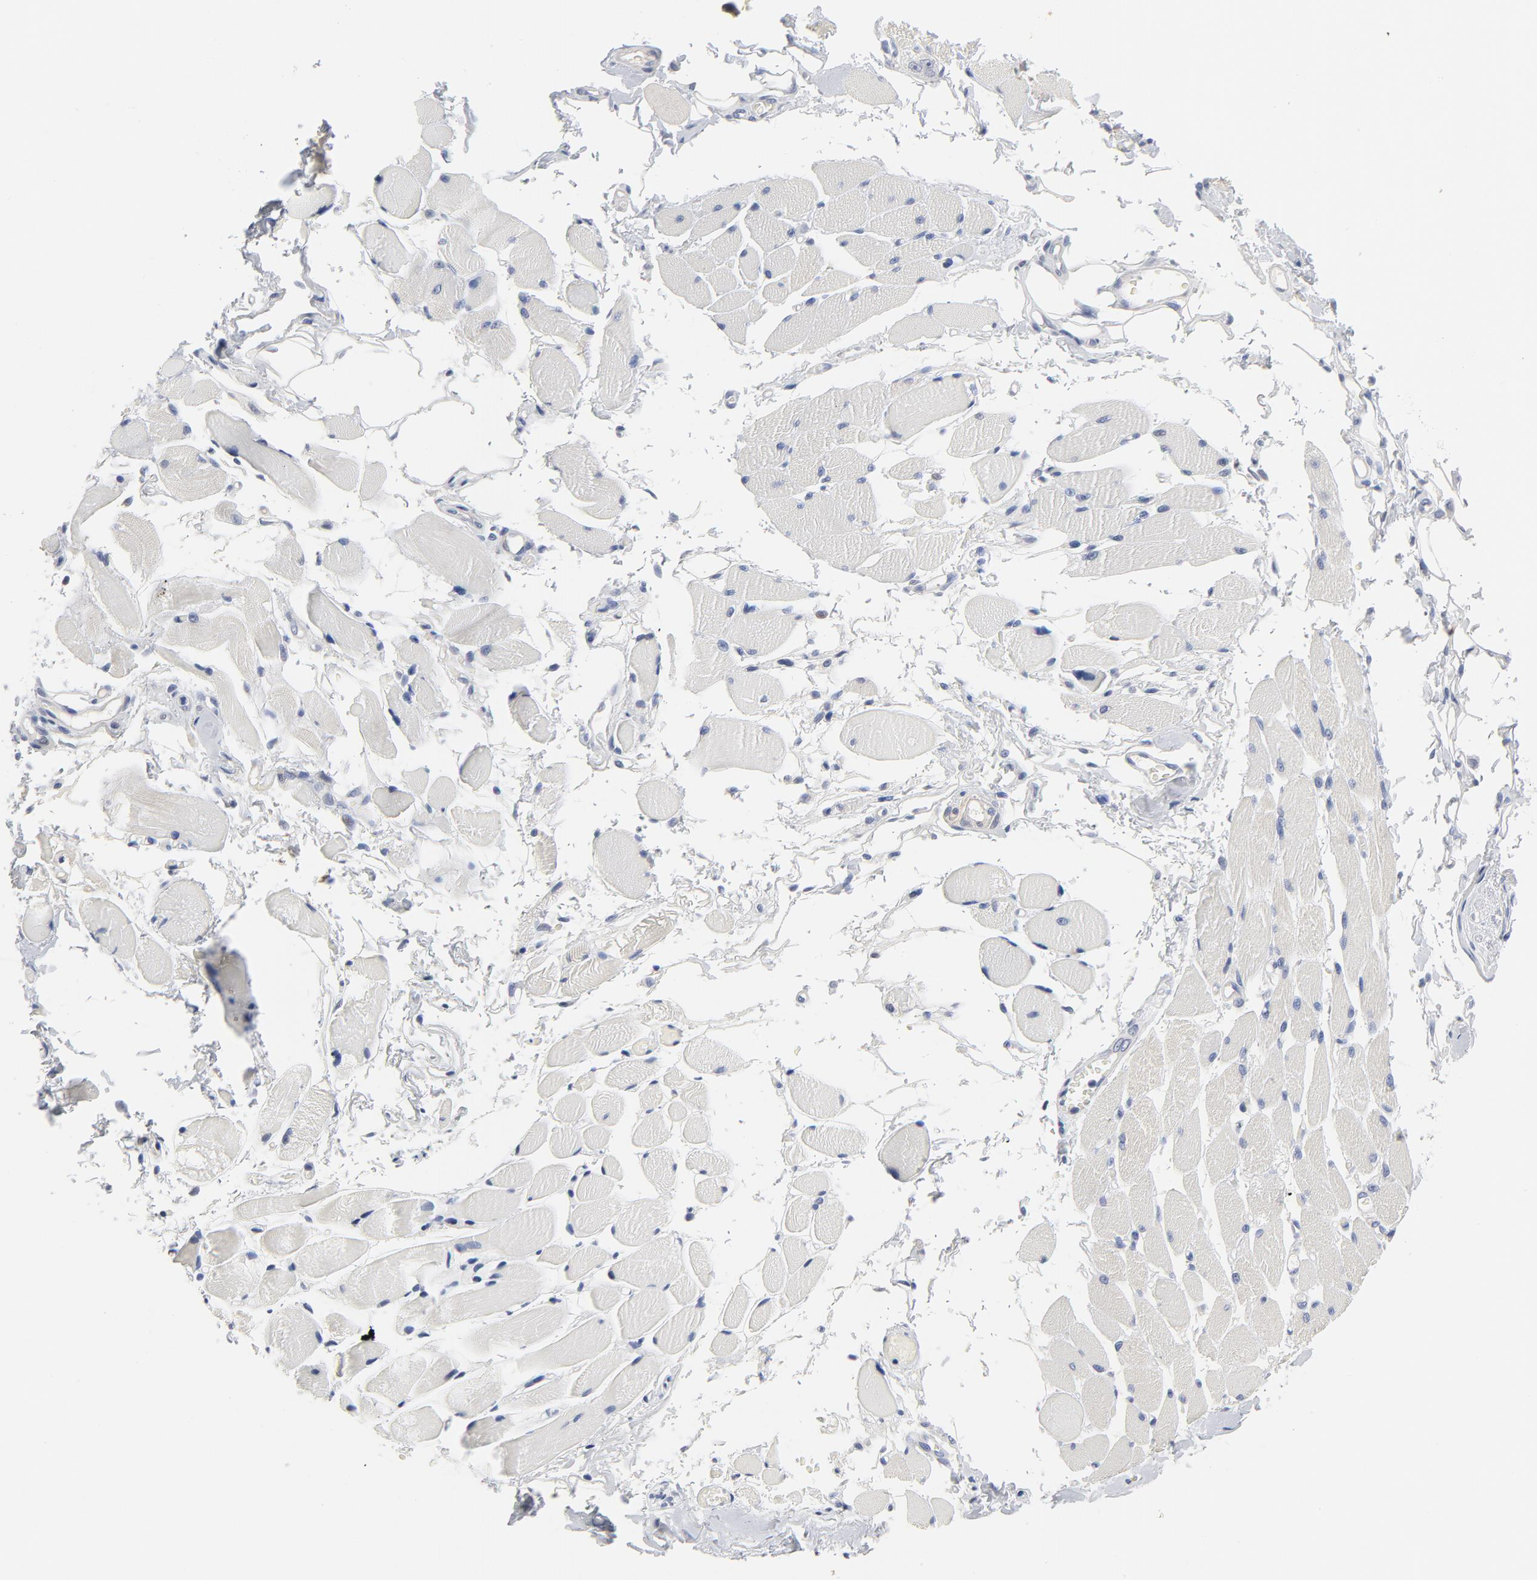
{"staining": {"intensity": "negative", "quantity": "none", "location": "none"}, "tissue": "adipose tissue", "cell_type": "Adipocytes", "image_type": "normal", "snomed": [{"axis": "morphology", "description": "Normal tissue, NOS"}, {"axis": "morphology", "description": "Squamous cell carcinoma, NOS"}, {"axis": "topography", "description": "Skeletal muscle"}, {"axis": "topography", "description": "Soft tissue"}, {"axis": "topography", "description": "Oral tissue"}], "caption": "Protein analysis of unremarkable adipose tissue shows no significant staining in adipocytes. (DAB immunohistochemistry (IHC), high magnification).", "gene": "KCNK13", "patient": {"sex": "male", "age": 54}}